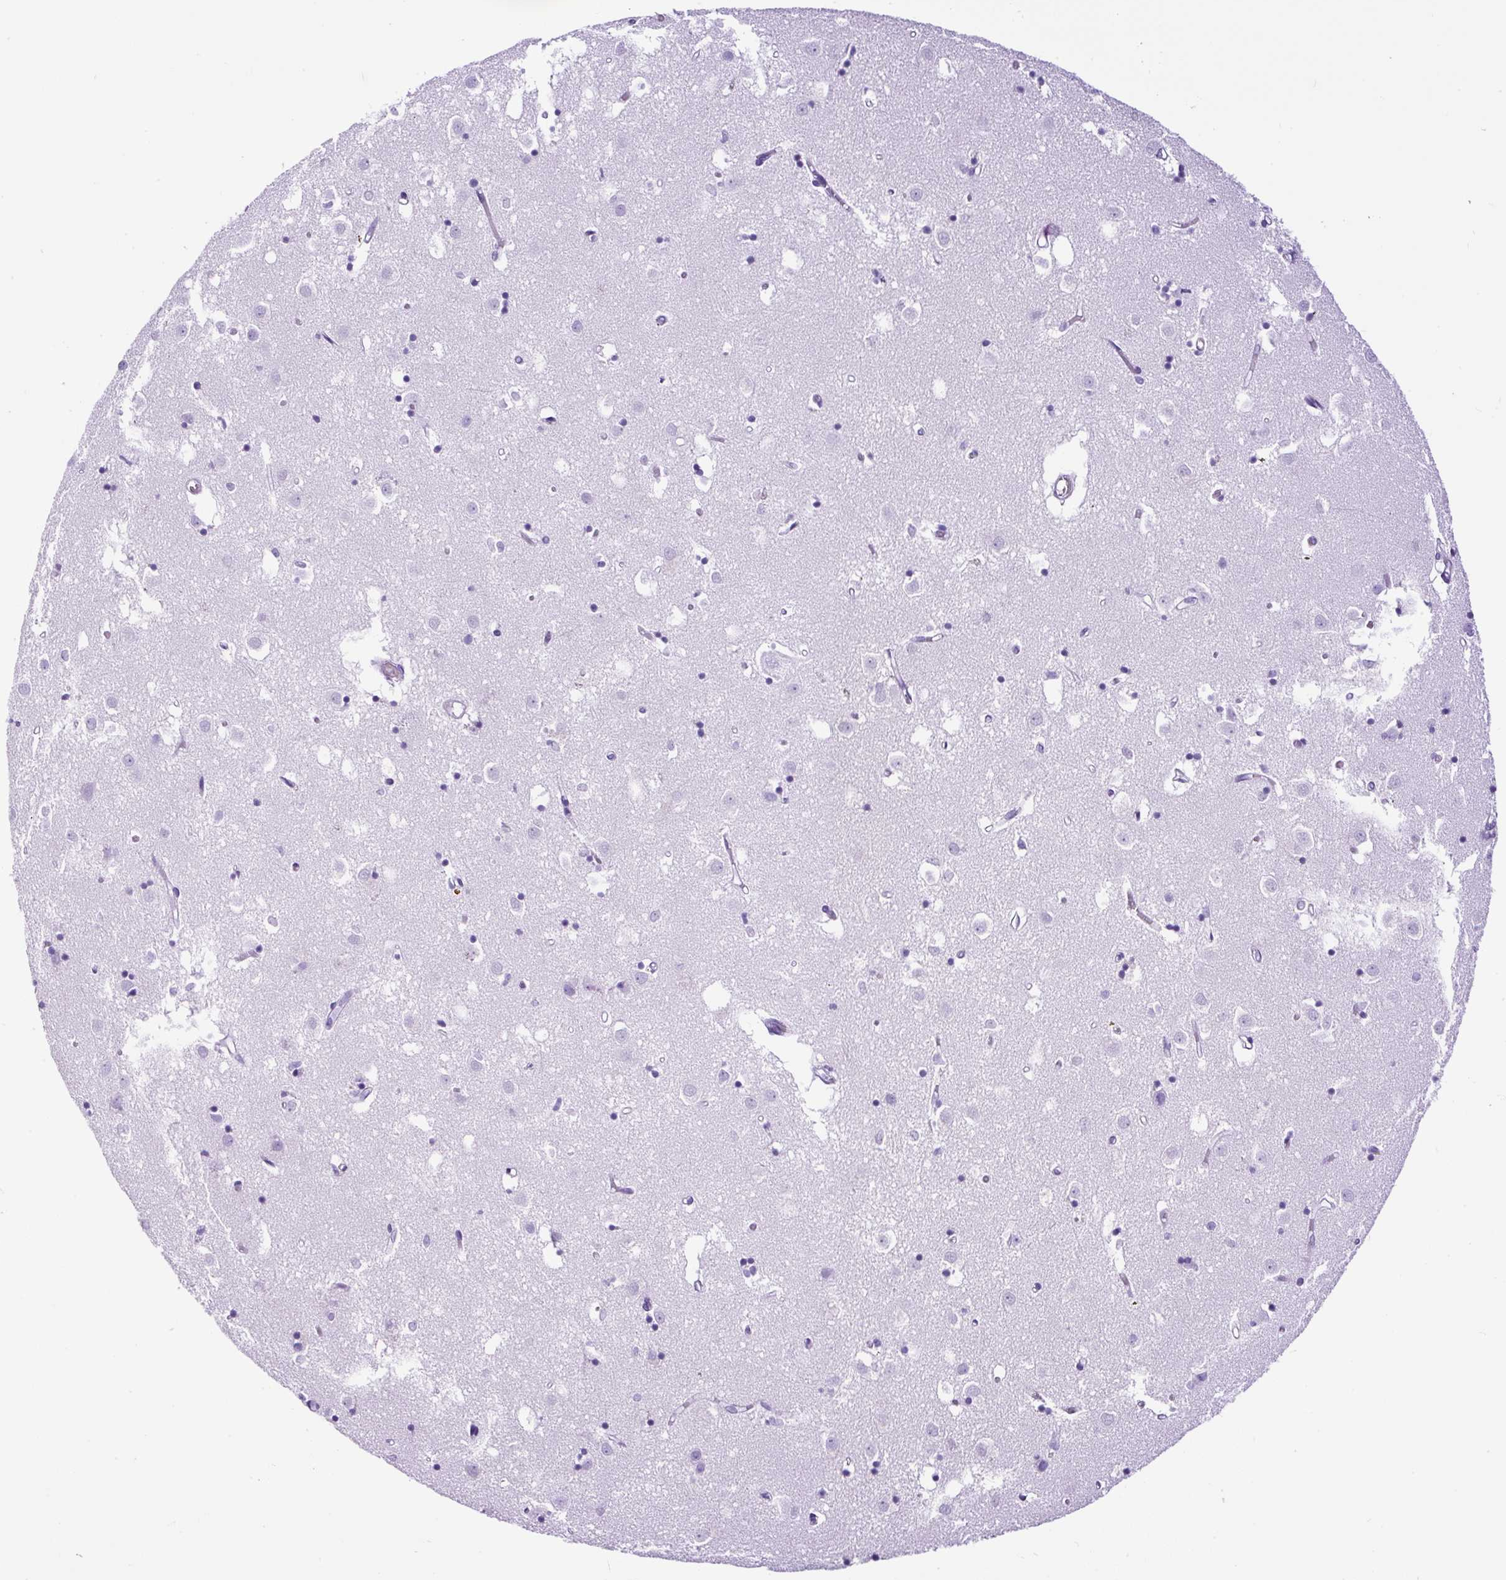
{"staining": {"intensity": "negative", "quantity": "none", "location": "none"}, "tissue": "caudate", "cell_type": "Glial cells", "image_type": "normal", "snomed": [{"axis": "morphology", "description": "Normal tissue, NOS"}, {"axis": "topography", "description": "Lateral ventricle wall"}], "caption": "High power microscopy histopathology image of an immunohistochemistry image of unremarkable caudate, revealing no significant expression in glial cells.", "gene": "CEL", "patient": {"sex": "male", "age": 70}}